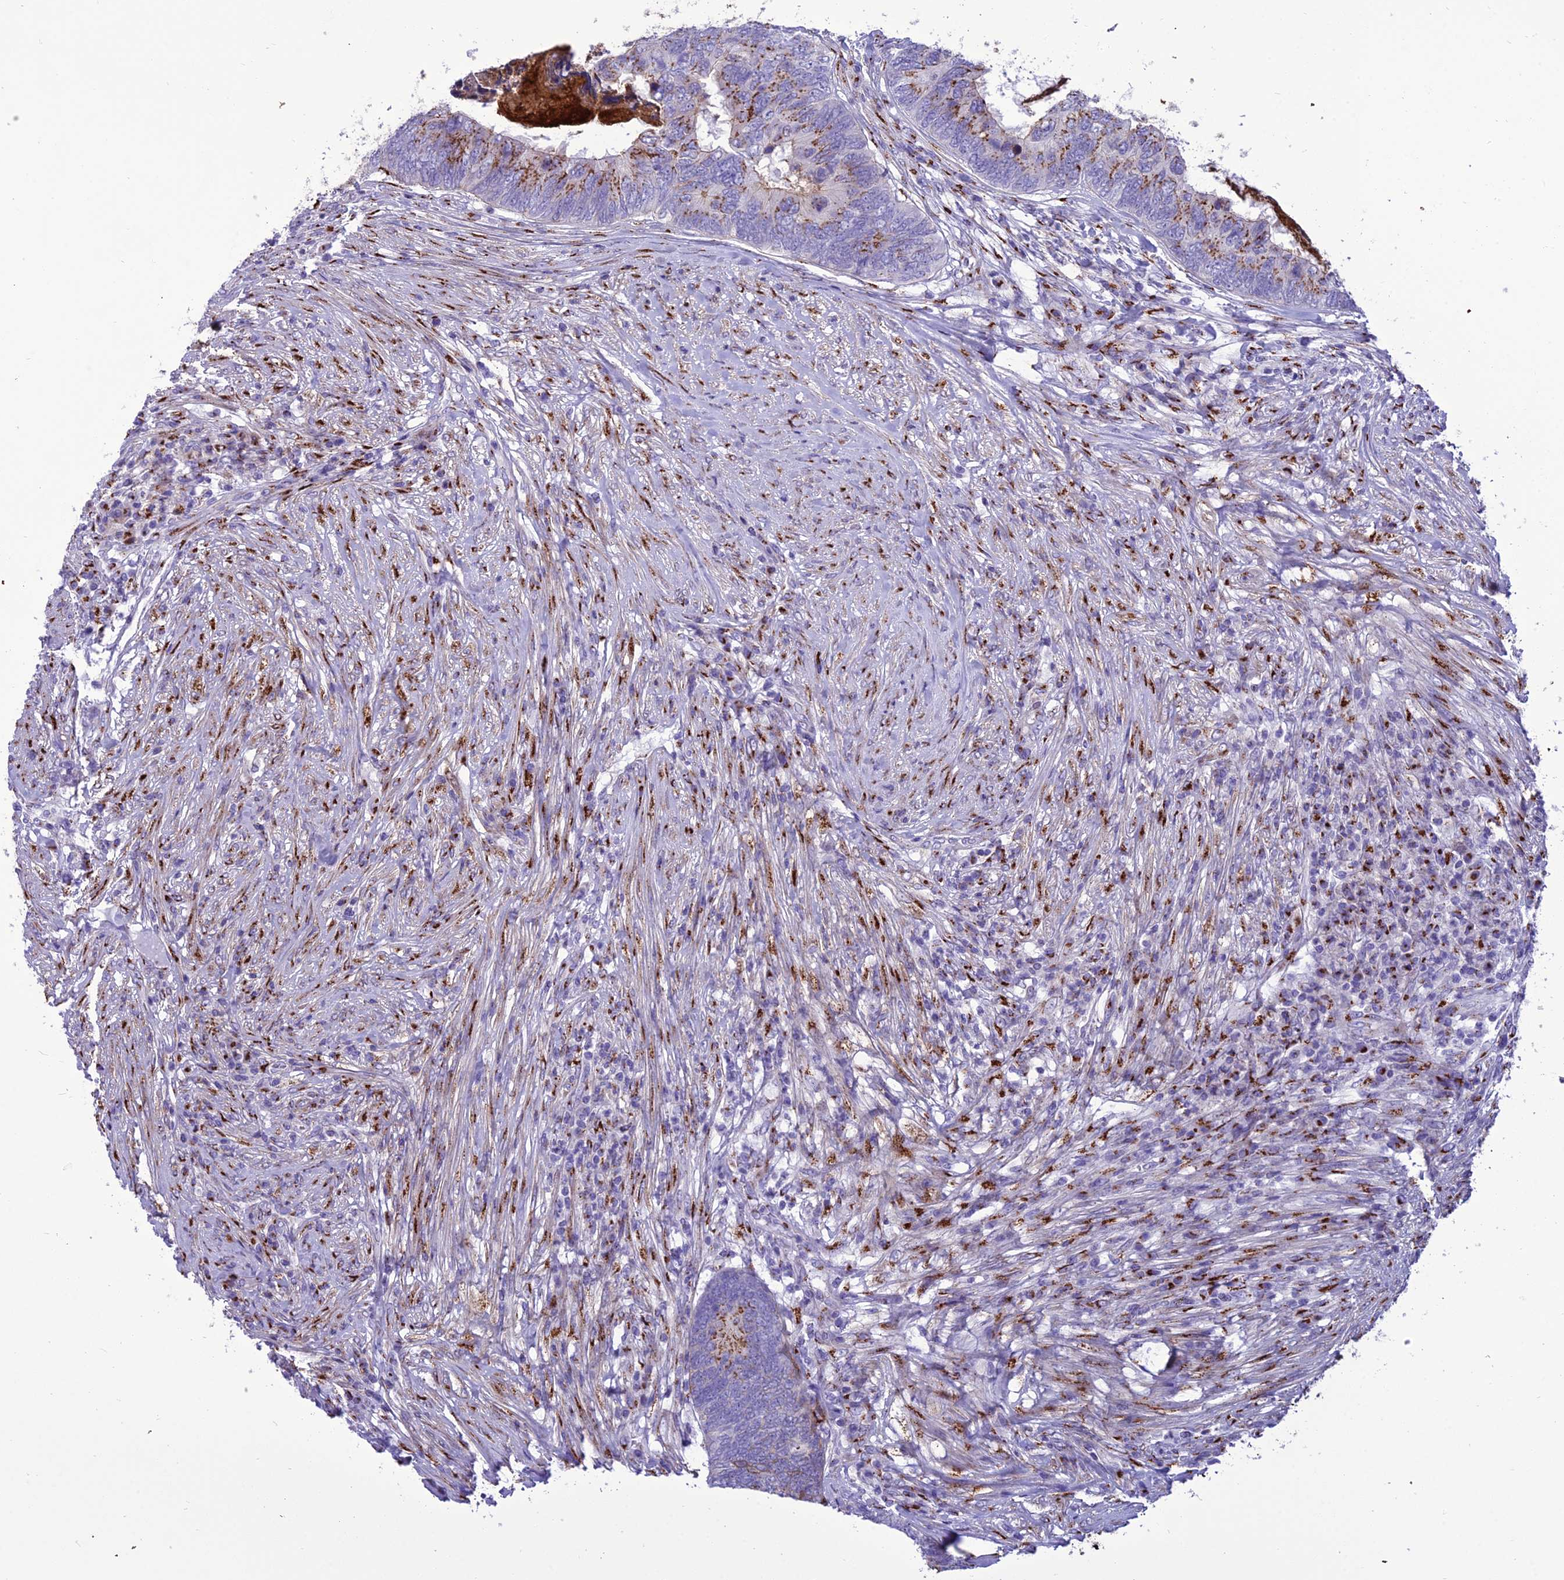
{"staining": {"intensity": "strong", "quantity": ">75%", "location": "cytoplasmic/membranous"}, "tissue": "colorectal cancer", "cell_type": "Tumor cells", "image_type": "cancer", "snomed": [{"axis": "morphology", "description": "Adenocarcinoma, NOS"}, {"axis": "topography", "description": "Colon"}], "caption": "Protein expression analysis of adenocarcinoma (colorectal) shows strong cytoplasmic/membranous positivity in approximately >75% of tumor cells.", "gene": "GOLM2", "patient": {"sex": "female", "age": 67}}